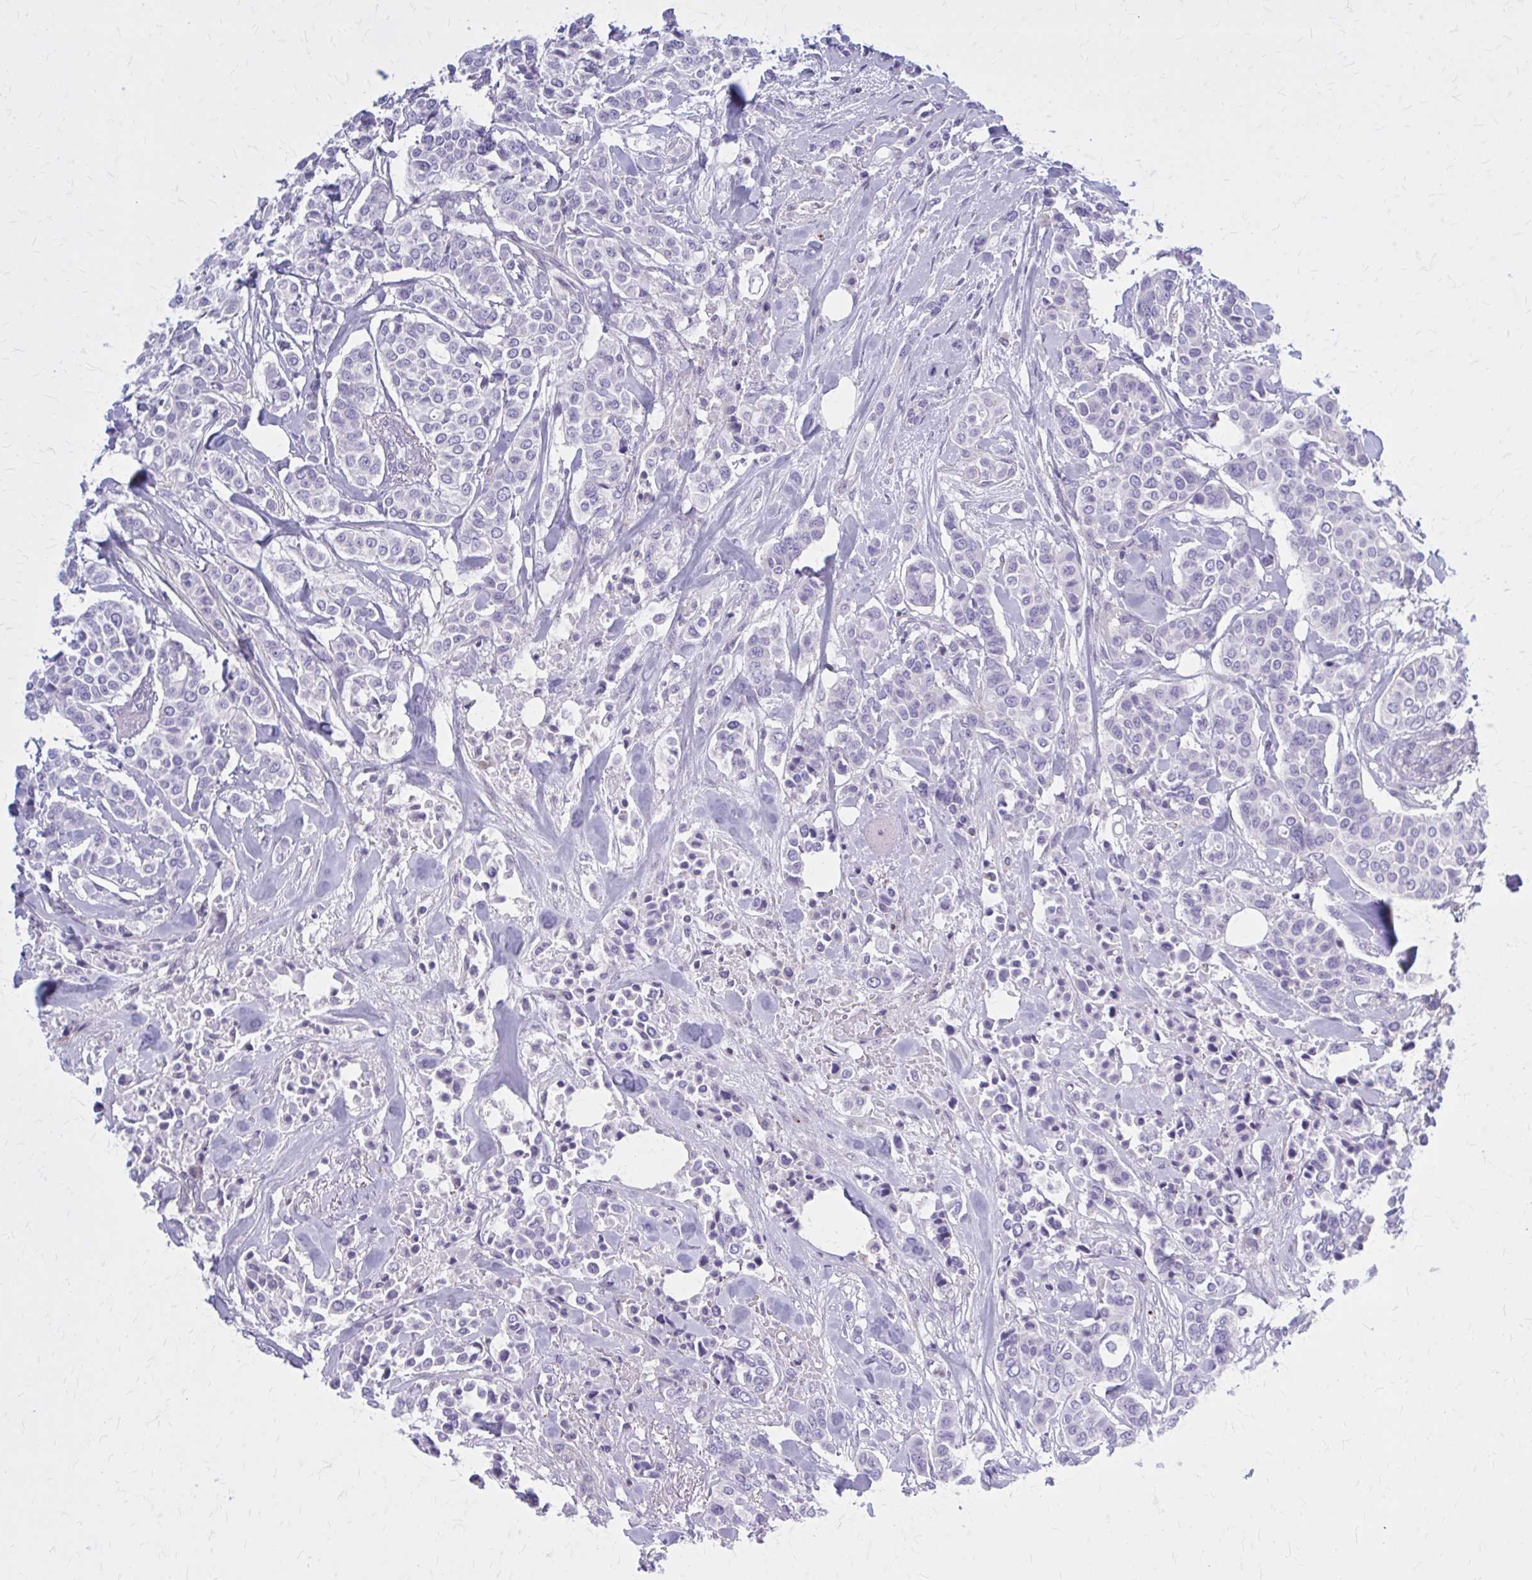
{"staining": {"intensity": "negative", "quantity": "none", "location": "none"}, "tissue": "breast cancer", "cell_type": "Tumor cells", "image_type": "cancer", "snomed": [{"axis": "morphology", "description": "Lobular carcinoma"}, {"axis": "topography", "description": "Breast"}], "caption": "Tumor cells are negative for brown protein staining in lobular carcinoma (breast).", "gene": "PITPNM1", "patient": {"sex": "female", "age": 51}}